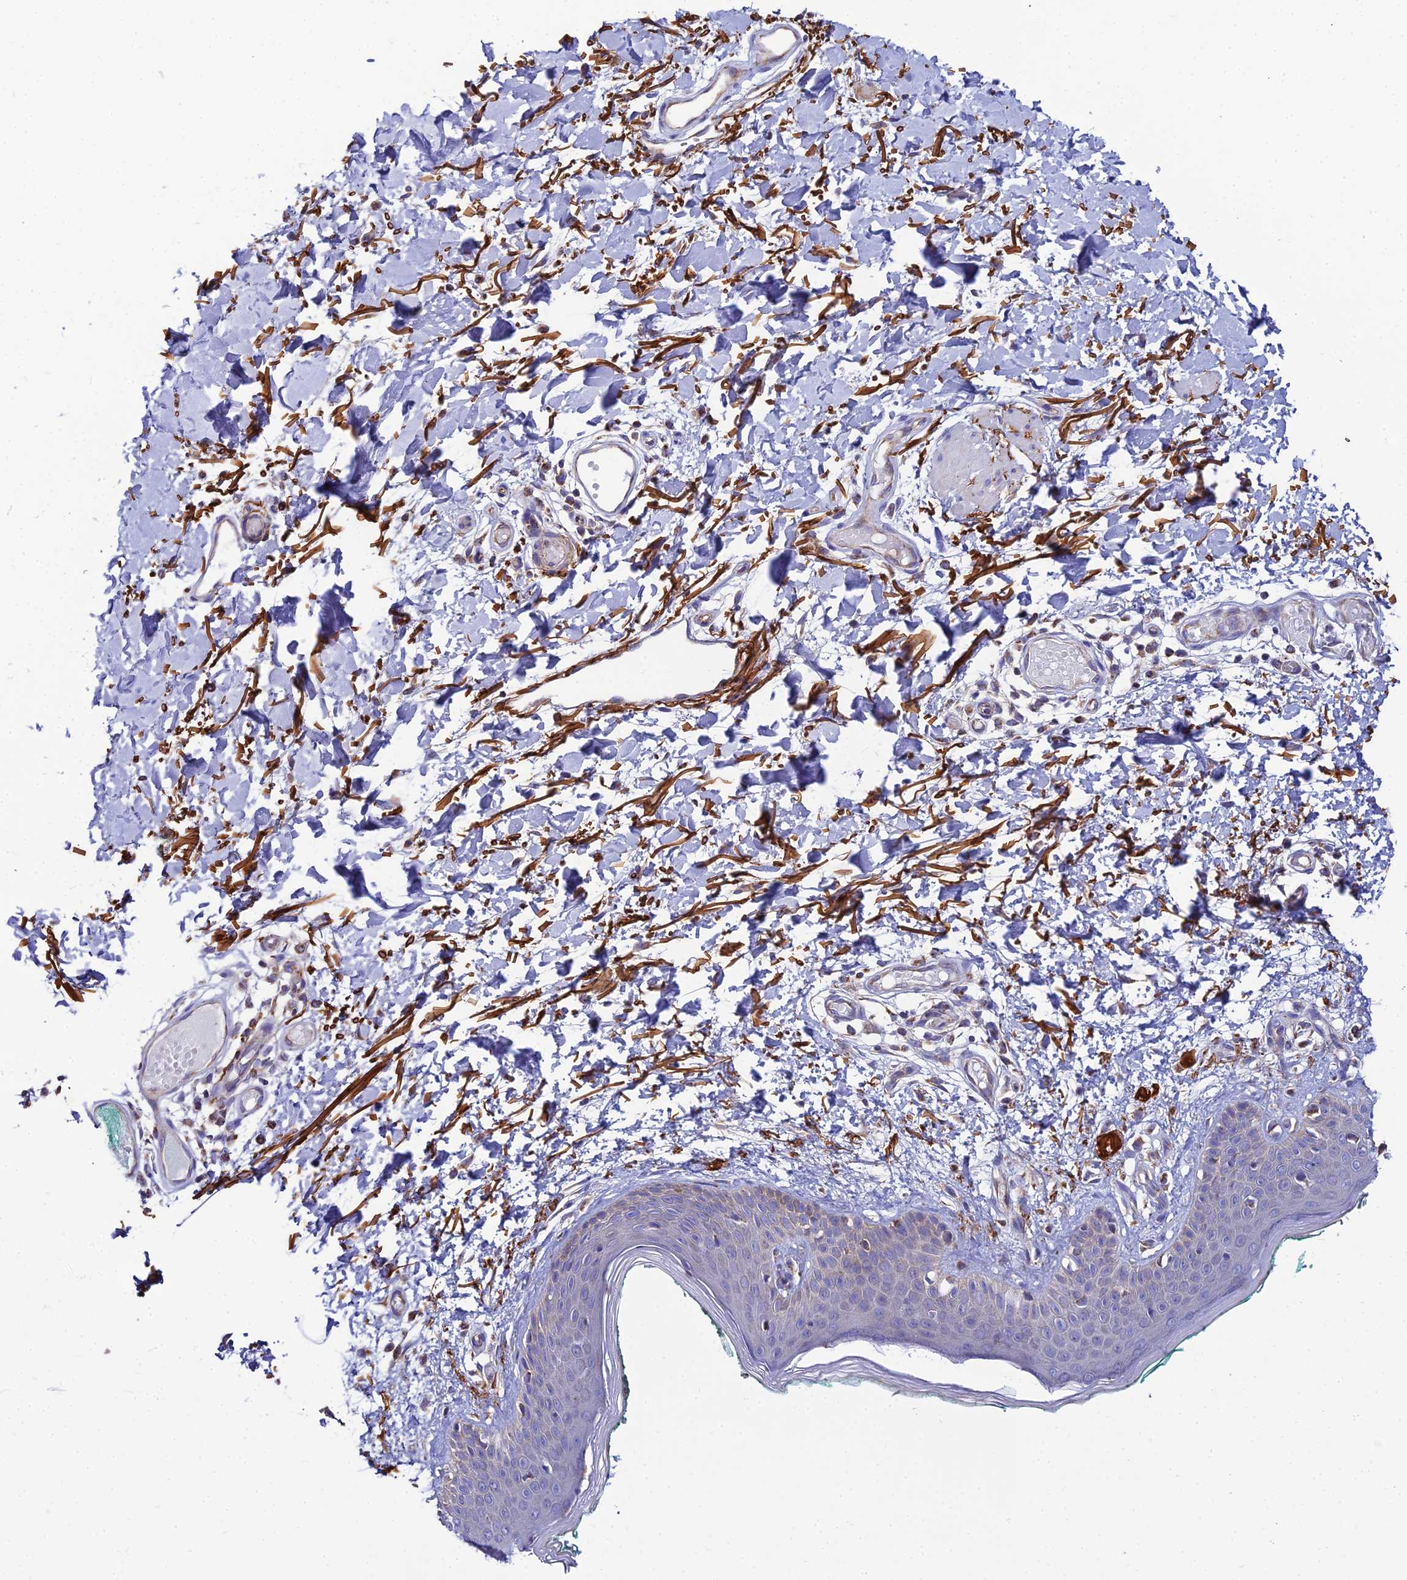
{"staining": {"intensity": "moderate", "quantity": ">75%", "location": "cytoplasmic/membranous"}, "tissue": "skin", "cell_type": "Fibroblasts", "image_type": "normal", "snomed": [{"axis": "morphology", "description": "Normal tissue, NOS"}, {"axis": "morphology", "description": "Malignant melanoma, NOS"}, {"axis": "topography", "description": "Skin"}], "caption": "DAB (3,3'-diaminobenzidine) immunohistochemical staining of normal skin displays moderate cytoplasmic/membranous protein staining in approximately >75% of fibroblasts.", "gene": "NIPSNAP3A", "patient": {"sex": "male", "age": 62}}